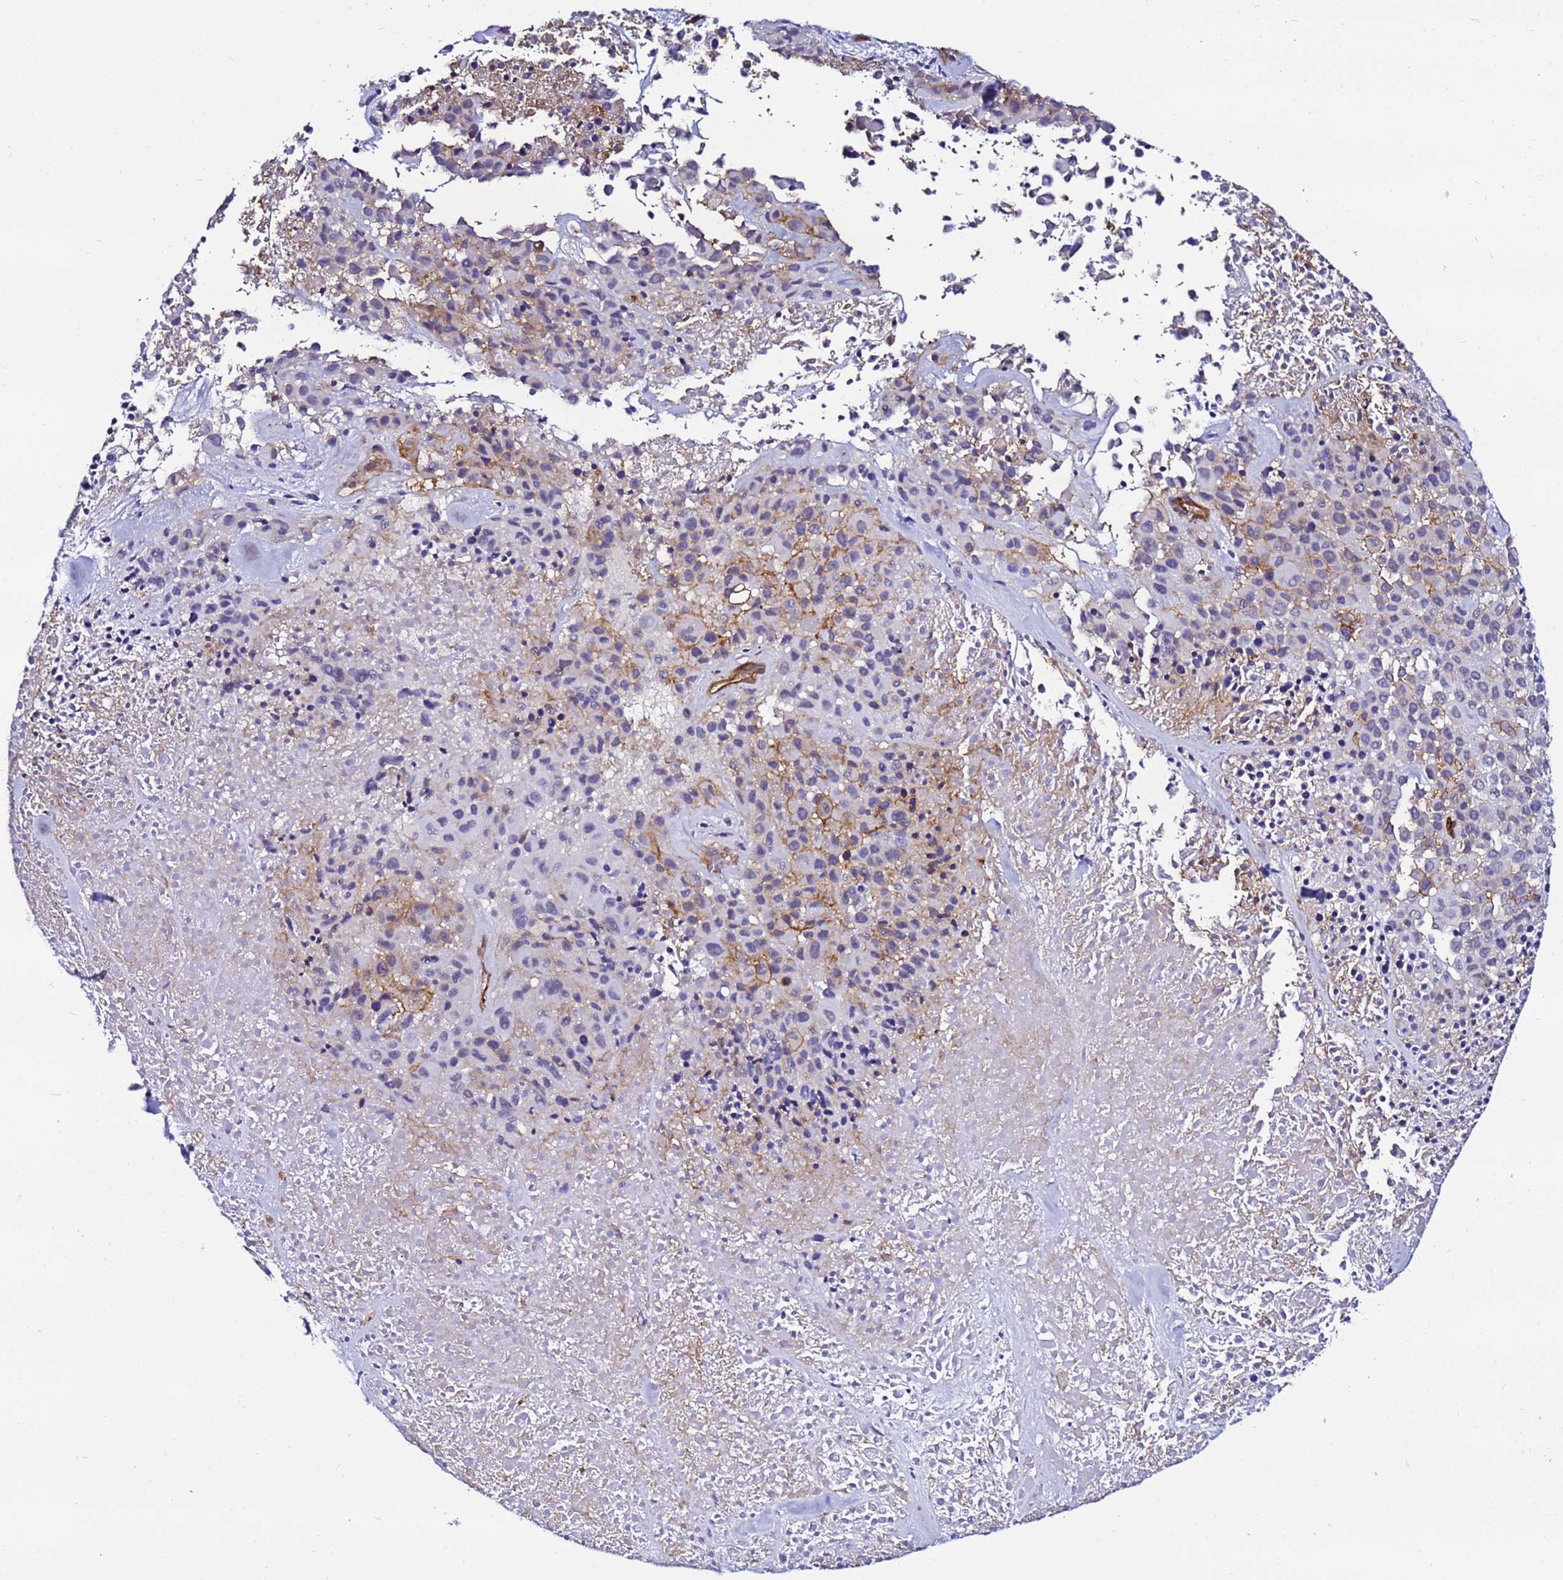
{"staining": {"intensity": "weak", "quantity": "<25%", "location": "cytoplasmic/membranous"}, "tissue": "melanoma", "cell_type": "Tumor cells", "image_type": "cancer", "snomed": [{"axis": "morphology", "description": "Malignant melanoma, Metastatic site"}, {"axis": "topography", "description": "Skin"}], "caption": "Malignant melanoma (metastatic site) was stained to show a protein in brown. There is no significant positivity in tumor cells.", "gene": "DEFB104A", "patient": {"sex": "female", "age": 81}}